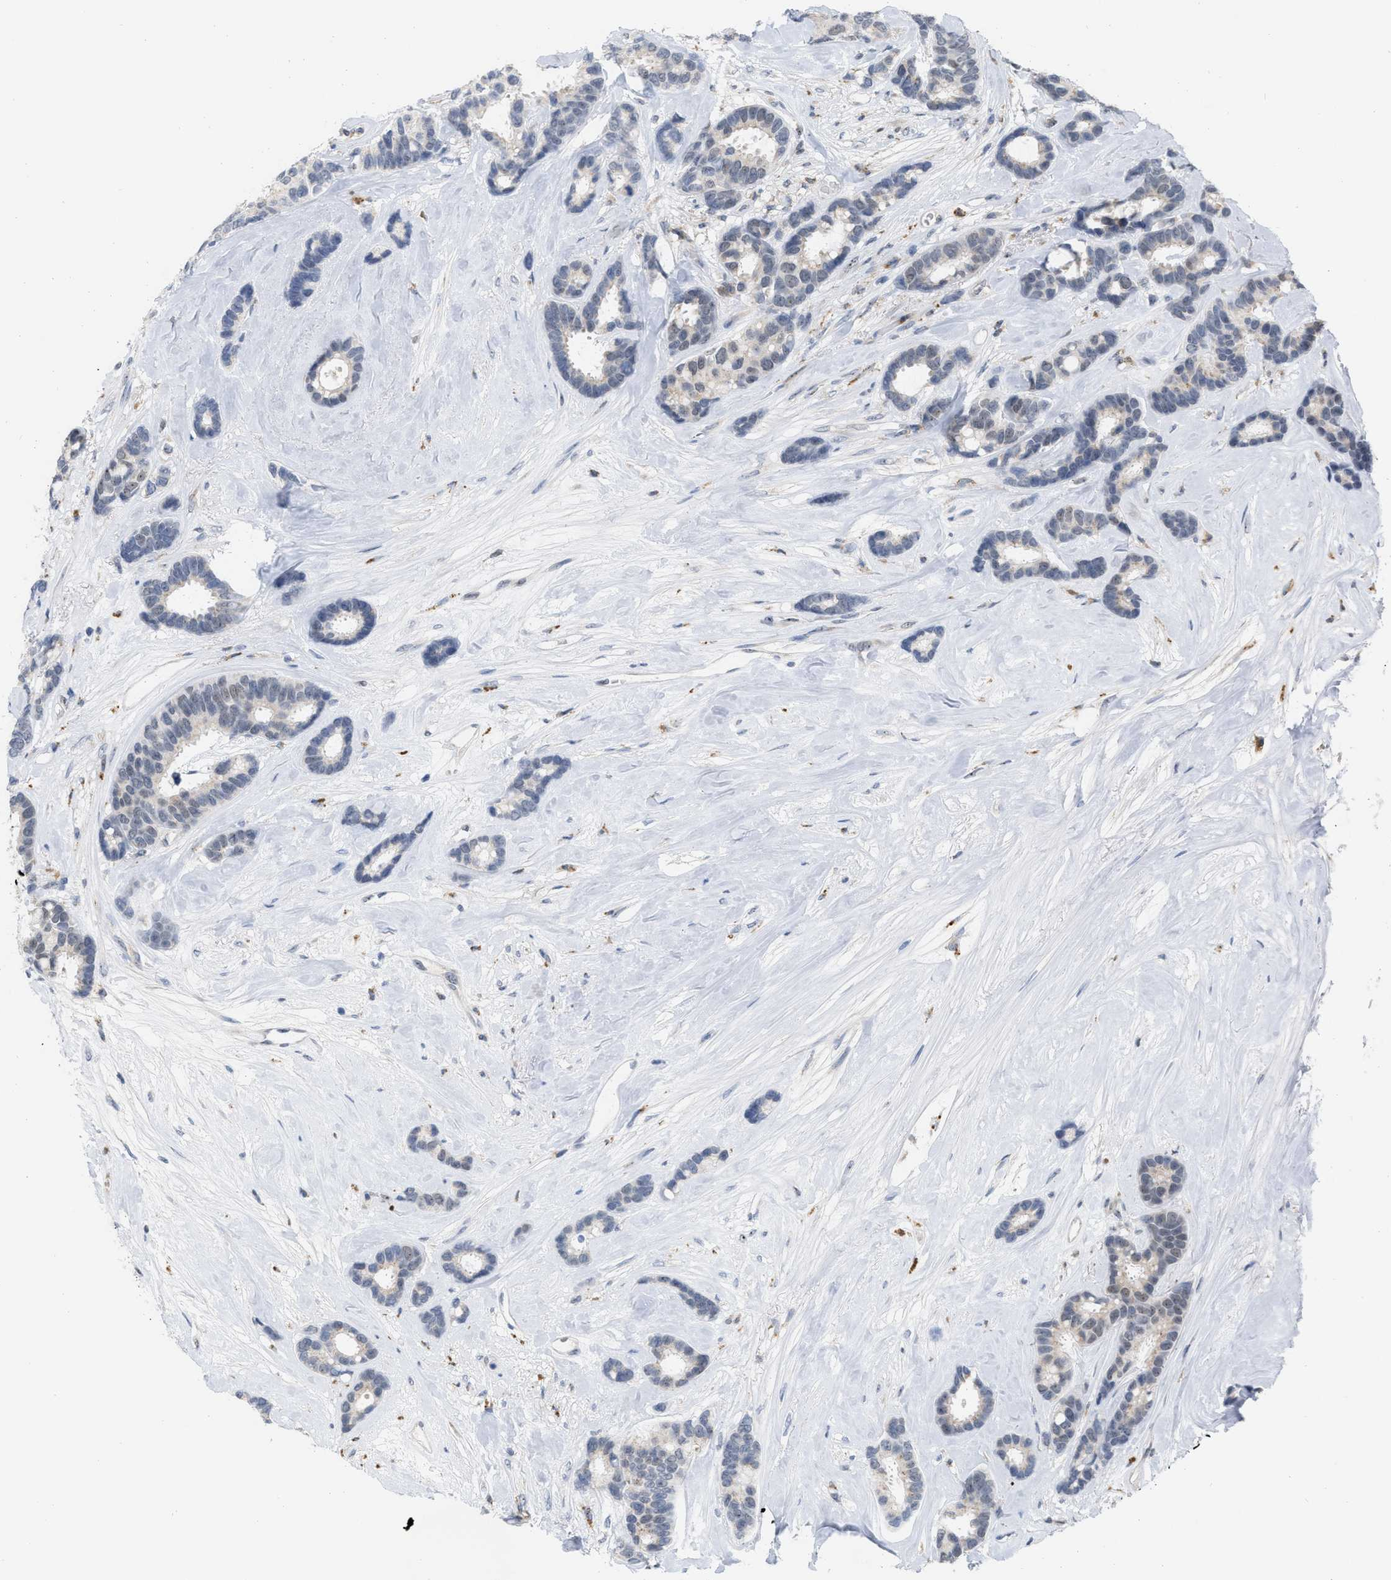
{"staining": {"intensity": "negative", "quantity": "none", "location": "none"}, "tissue": "breast cancer", "cell_type": "Tumor cells", "image_type": "cancer", "snomed": [{"axis": "morphology", "description": "Duct carcinoma"}, {"axis": "topography", "description": "Breast"}], "caption": "Histopathology image shows no significant protein positivity in tumor cells of breast cancer (invasive ductal carcinoma).", "gene": "ELAC2", "patient": {"sex": "female", "age": 87}}